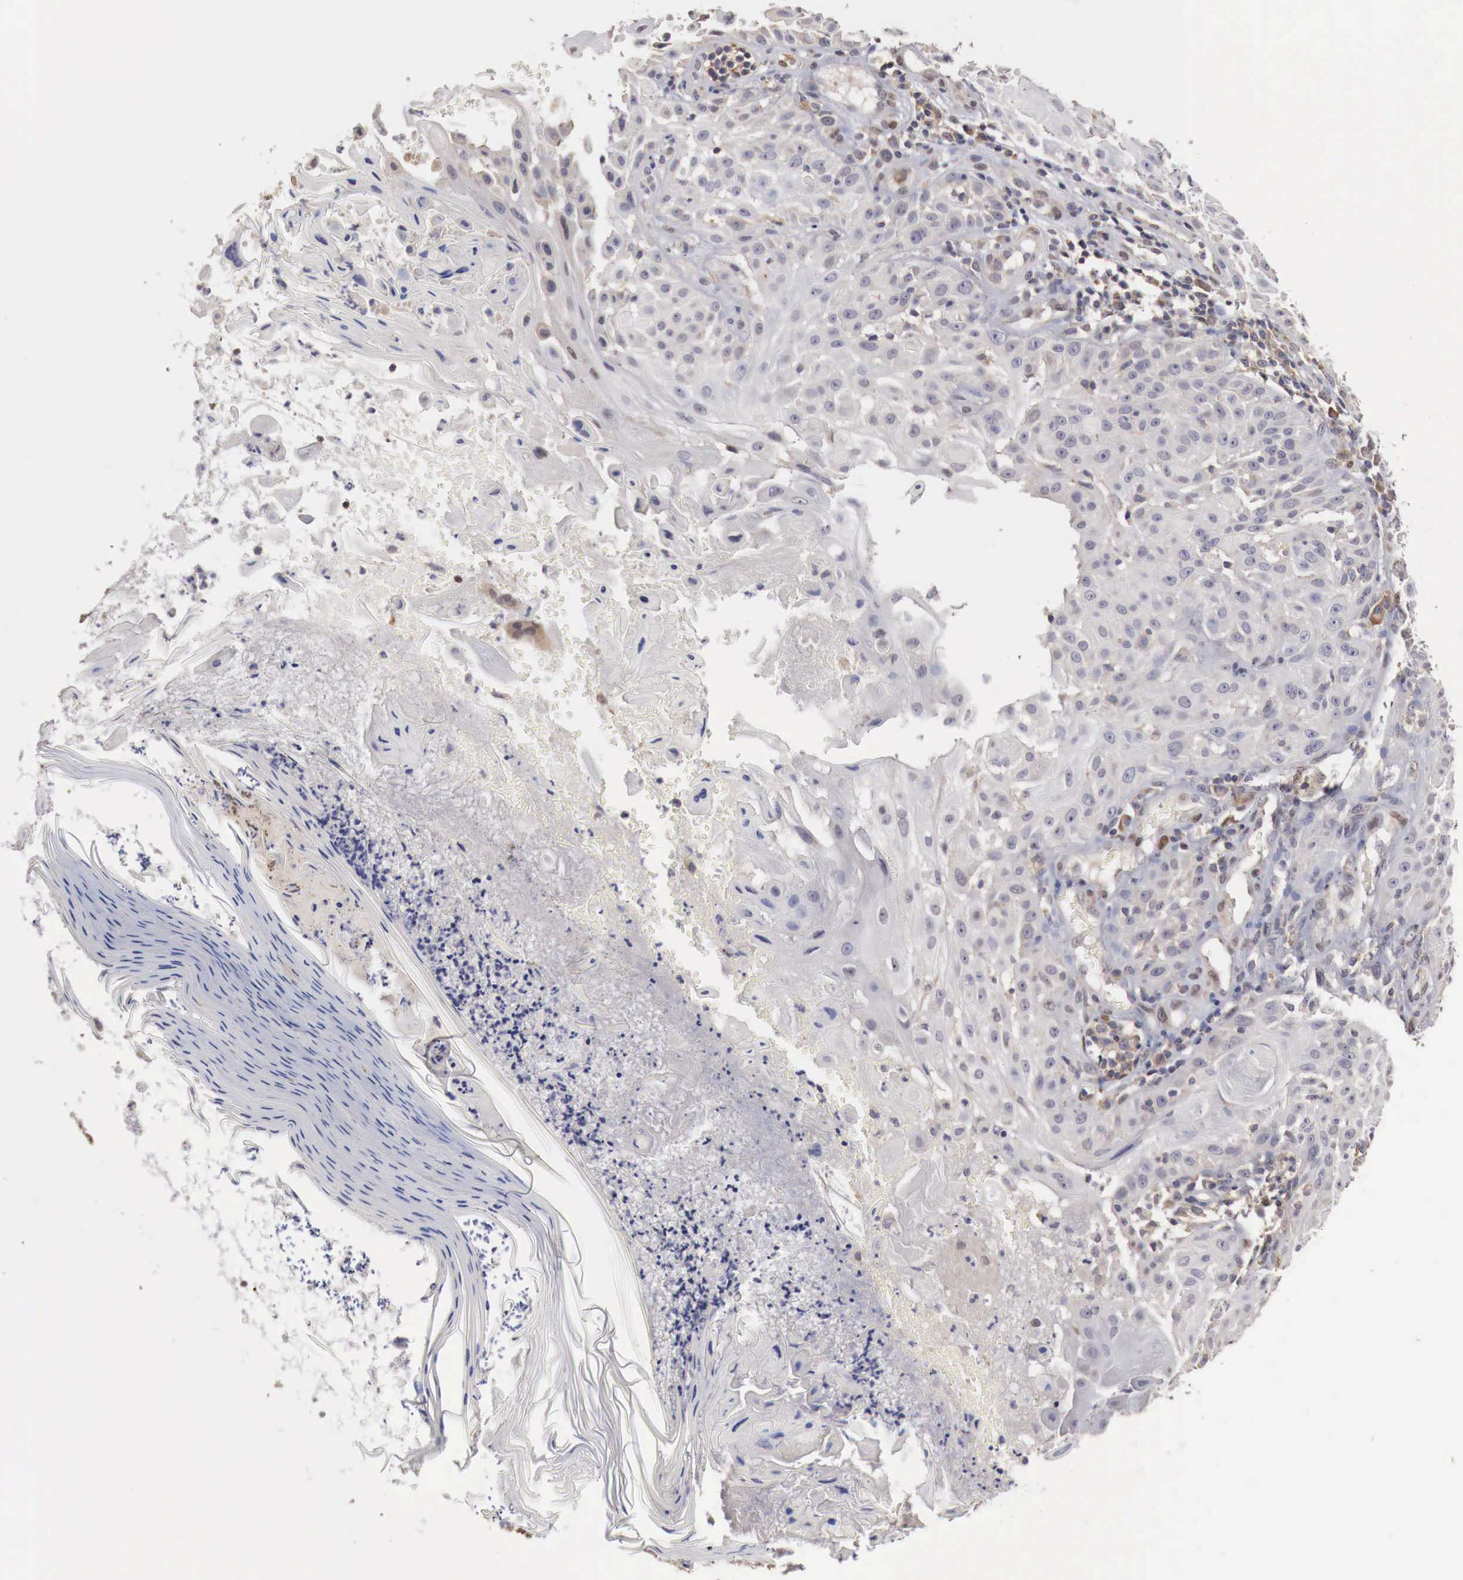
{"staining": {"intensity": "negative", "quantity": "none", "location": "none"}, "tissue": "skin cancer", "cell_type": "Tumor cells", "image_type": "cancer", "snomed": [{"axis": "morphology", "description": "Squamous cell carcinoma, NOS"}, {"axis": "topography", "description": "Skin"}], "caption": "This is an immunohistochemistry histopathology image of human skin squamous cell carcinoma. There is no expression in tumor cells.", "gene": "KHDRBS2", "patient": {"sex": "female", "age": 89}}